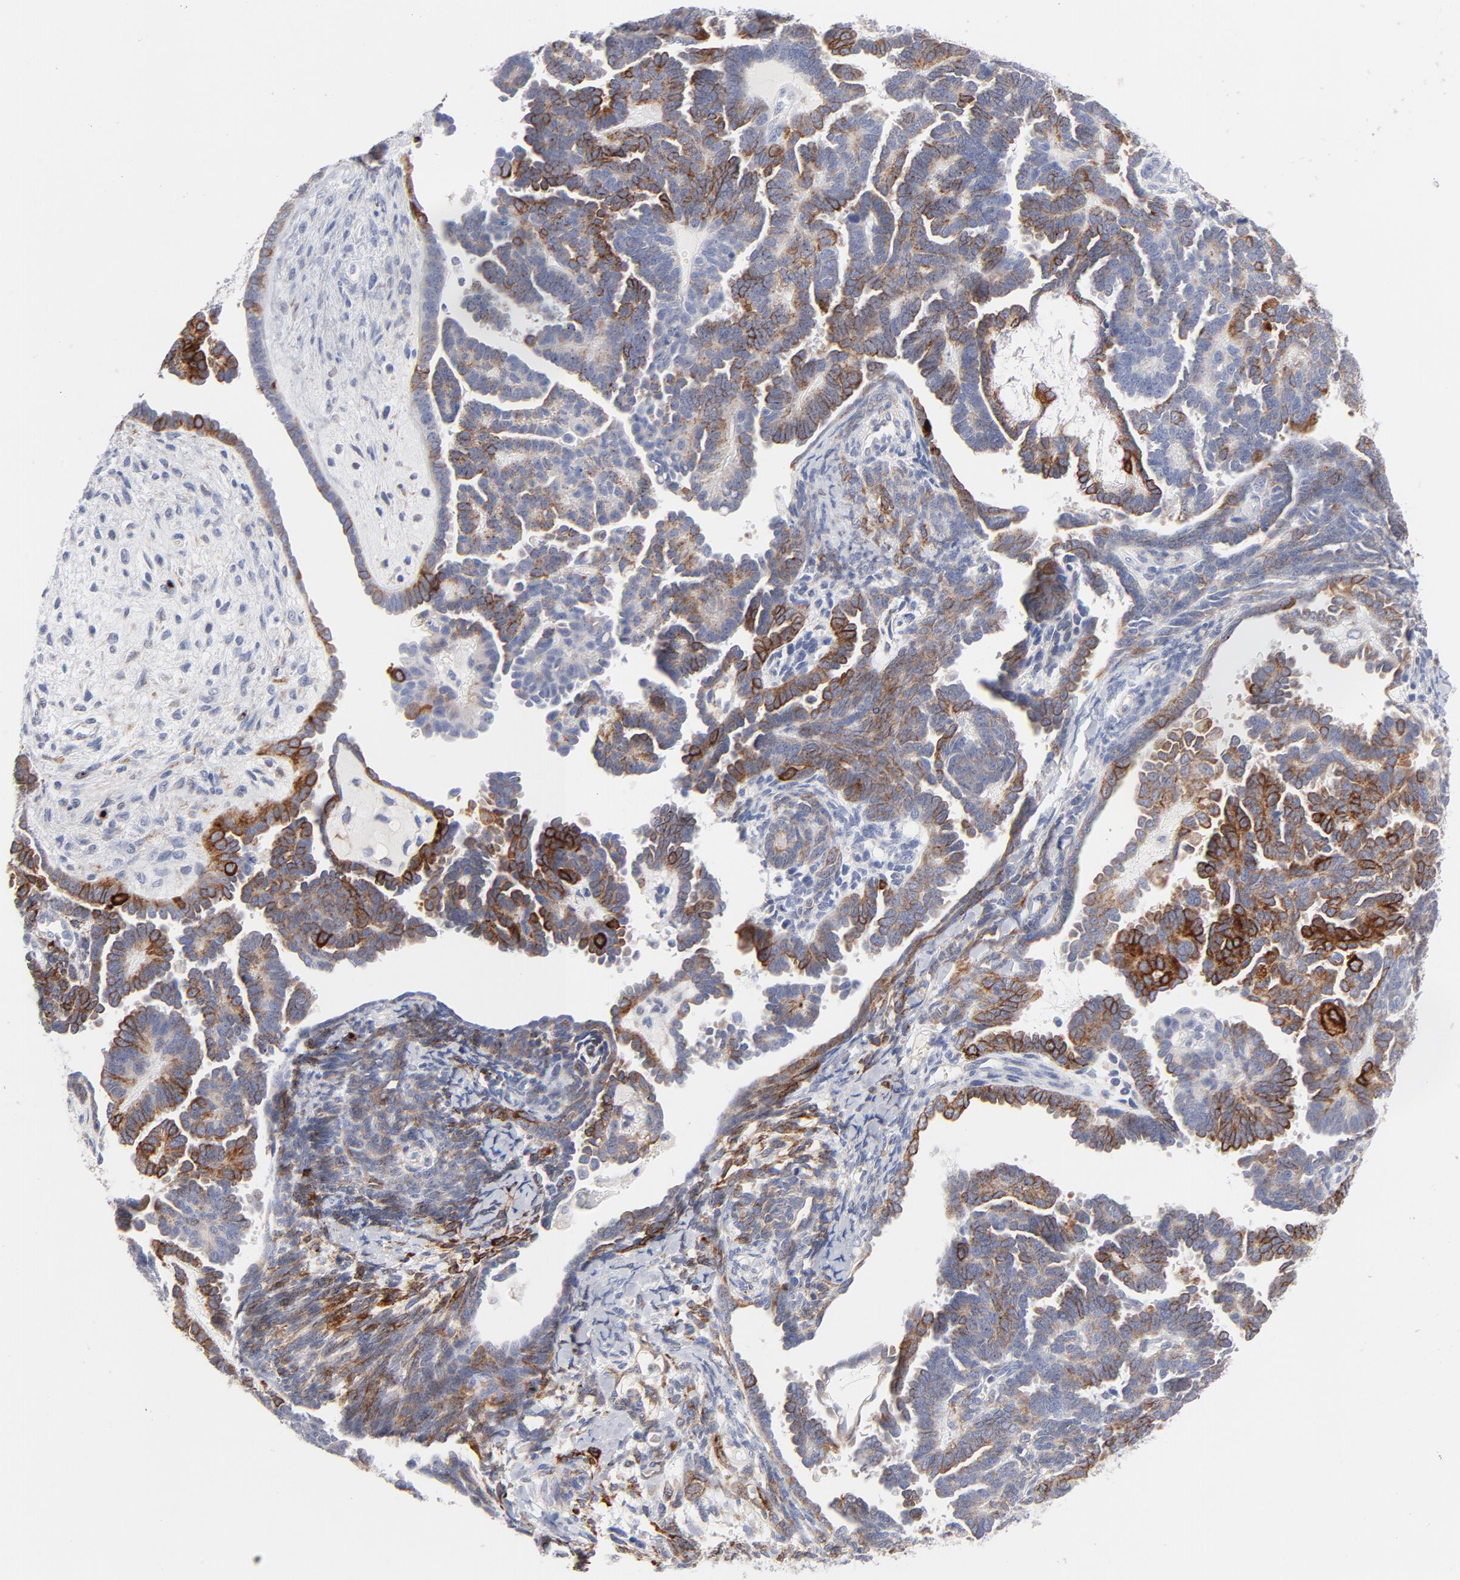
{"staining": {"intensity": "strong", "quantity": "25%-75%", "location": "cytoplasmic/membranous"}, "tissue": "endometrial cancer", "cell_type": "Tumor cells", "image_type": "cancer", "snomed": [{"axis": "morphology", "description": "Neoplasm, malignant, NOS"}, {"axis": "topography", "description": "Endometrium"}], "caption": "A photomicrograph showing strong cytoplasmic/membranous staining in approximately 25%-75% of tumor cells in endometrial malignant neoplasm, as visualized by brown immunohistochemical staining.", "gene": "MID1", "patient": {"sex": "female", "age": 74}}